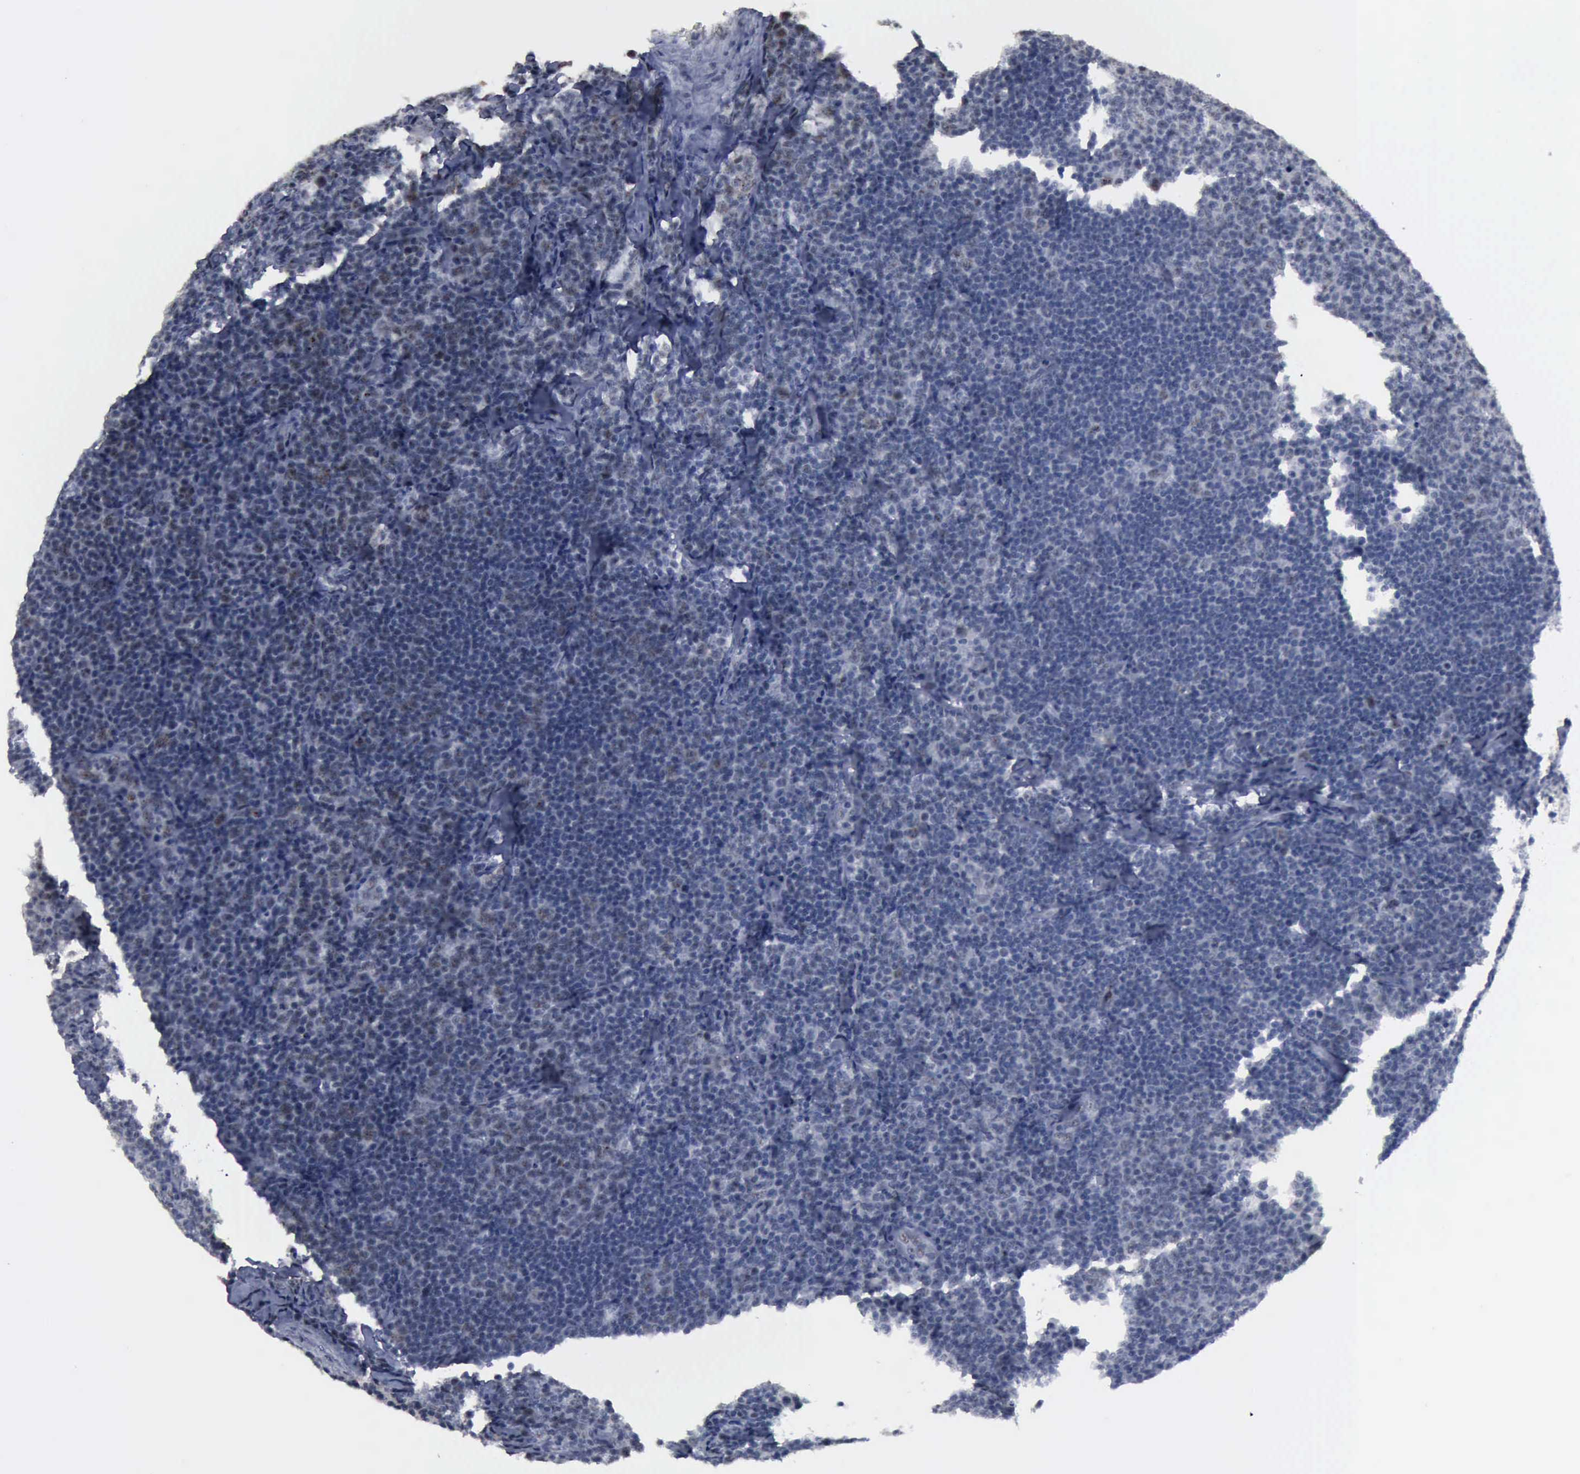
{"staining": {"intensity": "negative", "quantity": "none", "location": "none"}, "tissue": "lymphoma", "cell_type": "Tumor cells", "image_type": "cancer", "snomed": [{"axis": "morphology", "description": "Malignant lymphoma, non-Hodgkin's type, Low grade"}, {"axis": "topography", "description": "Lymph node"}], "caption": "Immunohistochemistry (IHC) of lymphoma shows no staining in tumor cells.", "gene": "BRD1", "patient": {"sex": "male", "age": 74}}